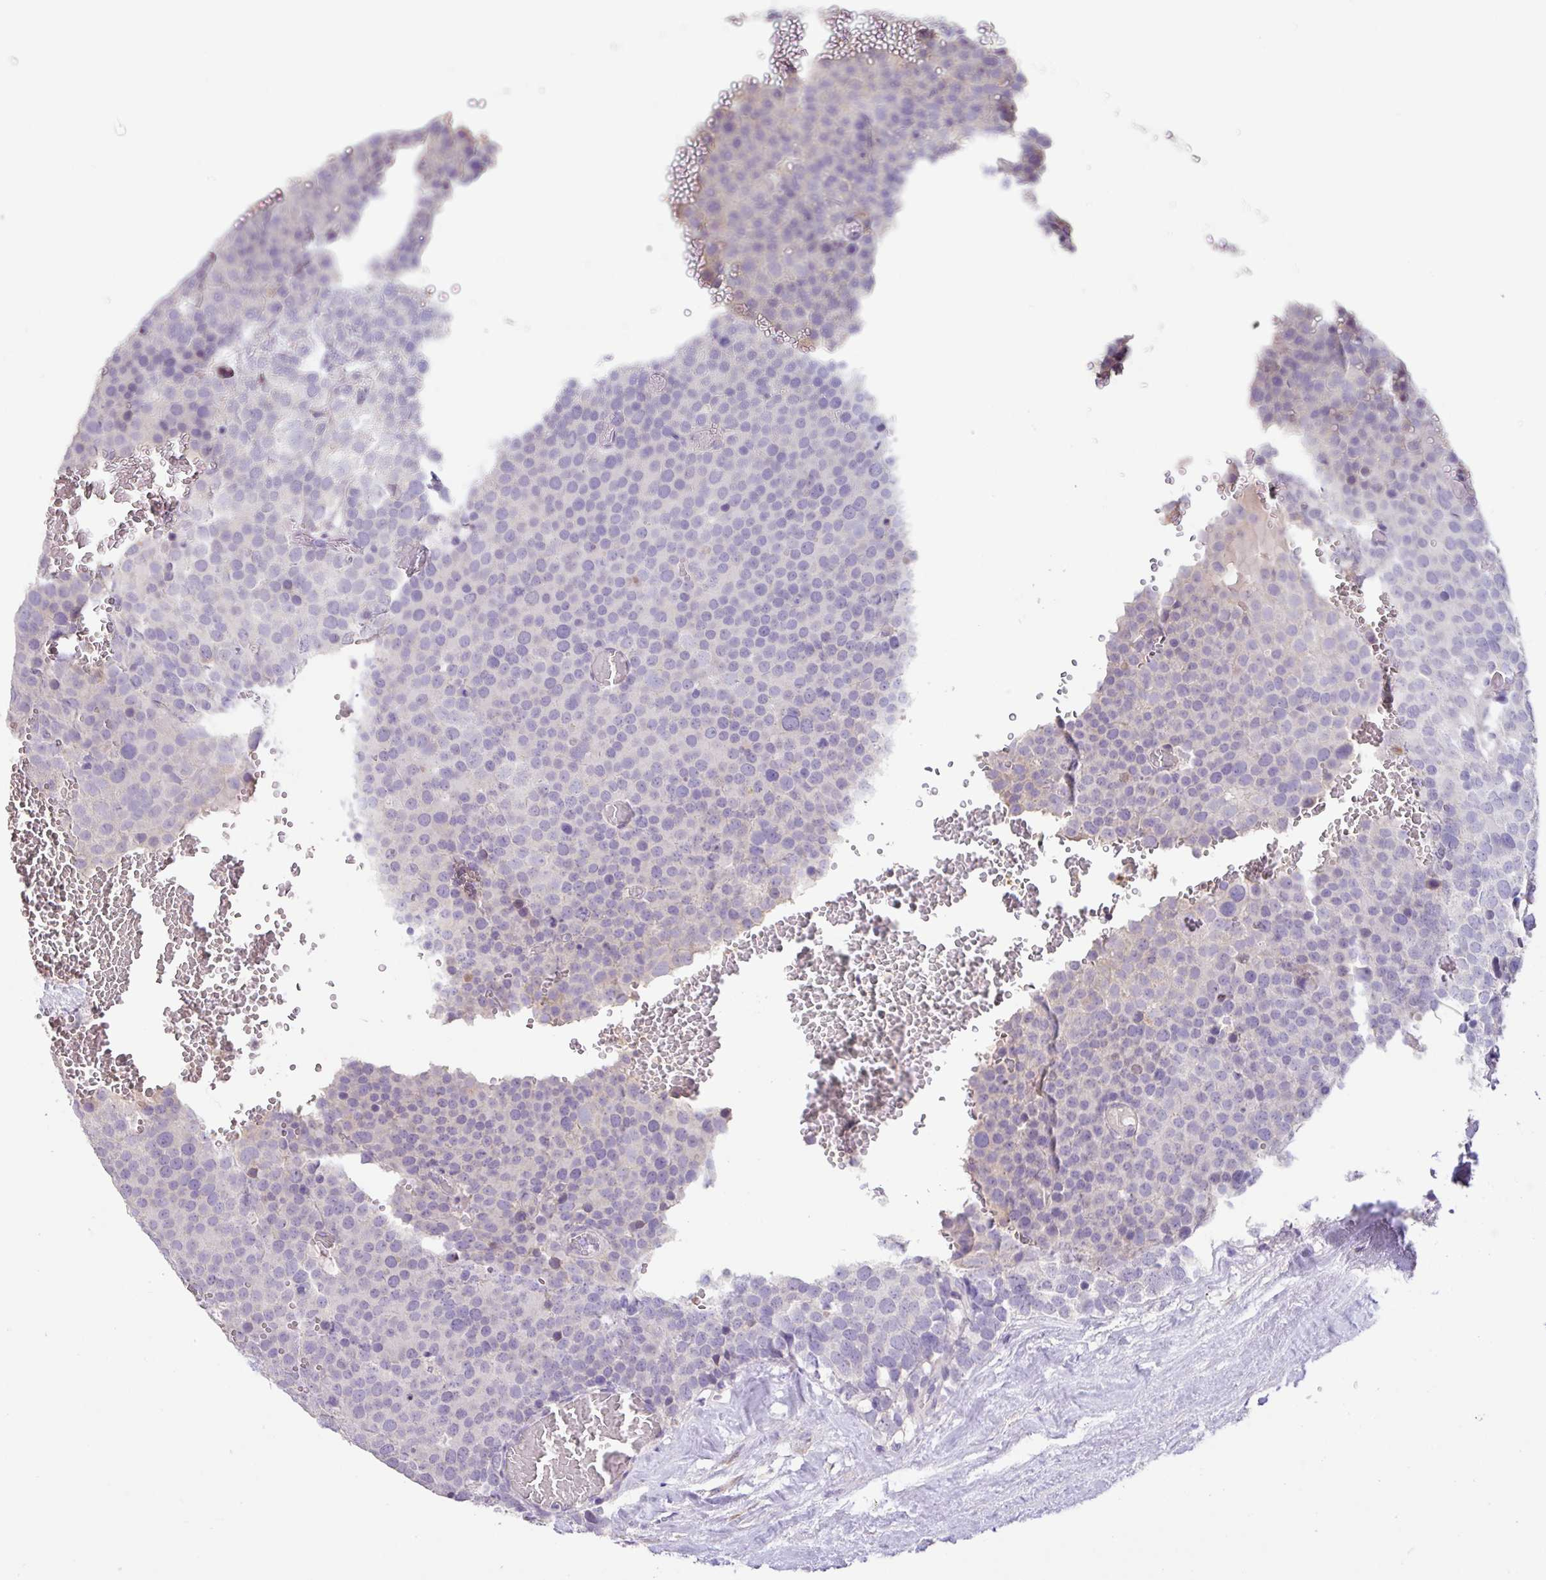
{"staining": {"intensity": "negative", "quantity": "none", "location": "none"}, "tissue": "testis cancer", "cell_type": "Tumor cells", "image_type": "cancer", "snomed": [{"axis": "morphology", "description": "Seminoma, NOS"}, {"axis": "topography", "description": "Testis"}], "caption": "High power microscopy photomicrograph of an immunohistochemistry (IHC) photomicrograph of testis seminoma, revealing no significant positivity in tumor cells. (IHC, brightfield microscopy, high magnification).", "gene": "ZG16", "patient": {"sex": "male", "age": 71}}